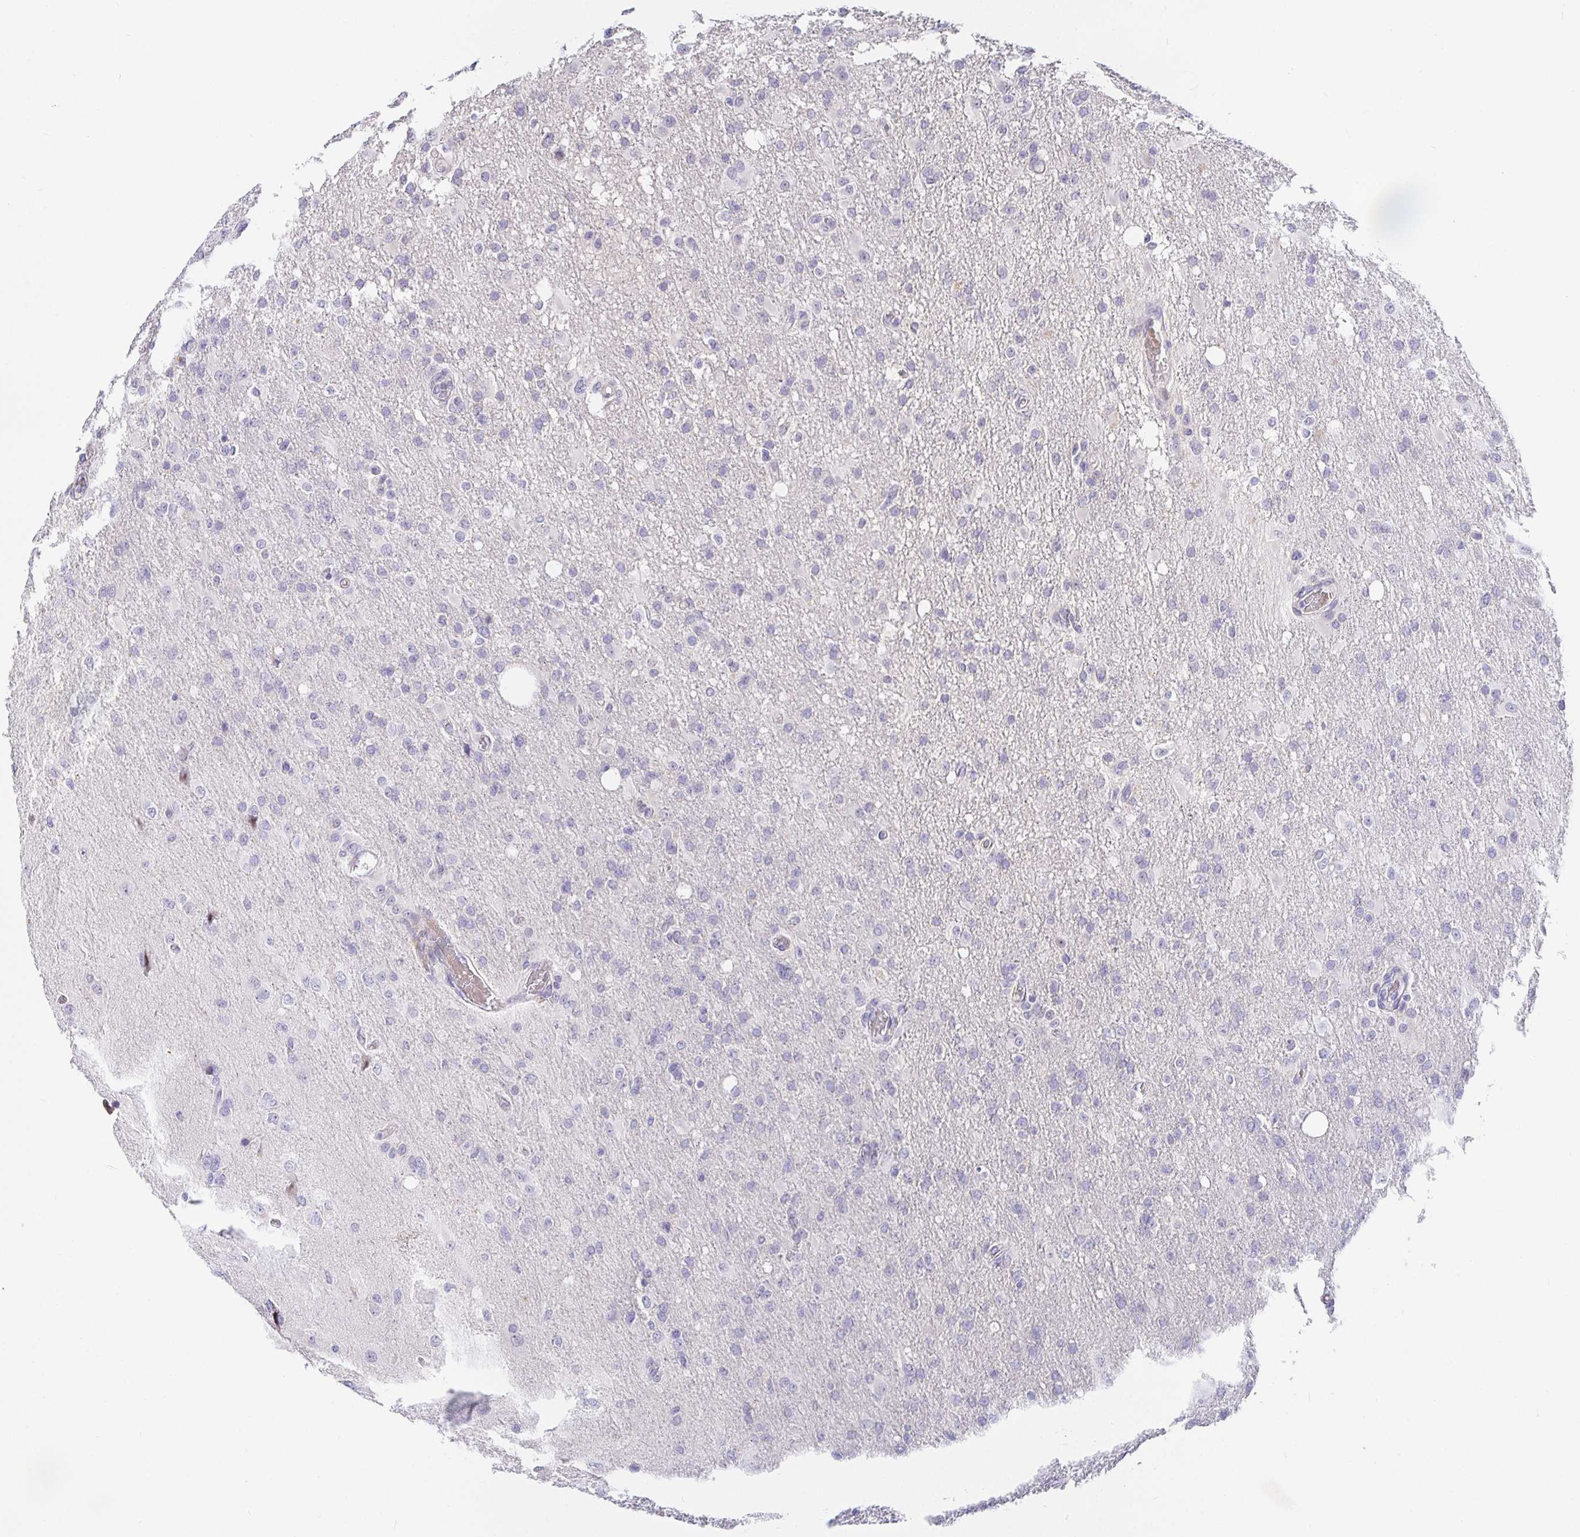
{"staining": {"intensity": "negative", "quantity": "none", "location": "none"}, "tissue": "glioma", "cell_type": "Tumor cells", "image_type": "cancer", "snomed": [{"axis": "morphology", "description": "Glioma, malignant, High grade"}, {"axis": "topography", "description": "Brain"}], "caption": "This is a histopathology image of immunohistochemistry (IHC) staining of glioma, which shows no positivity in tumor cells.", "gene": "KBTBD13", "patient": {"sex": "male", "age": 53}}